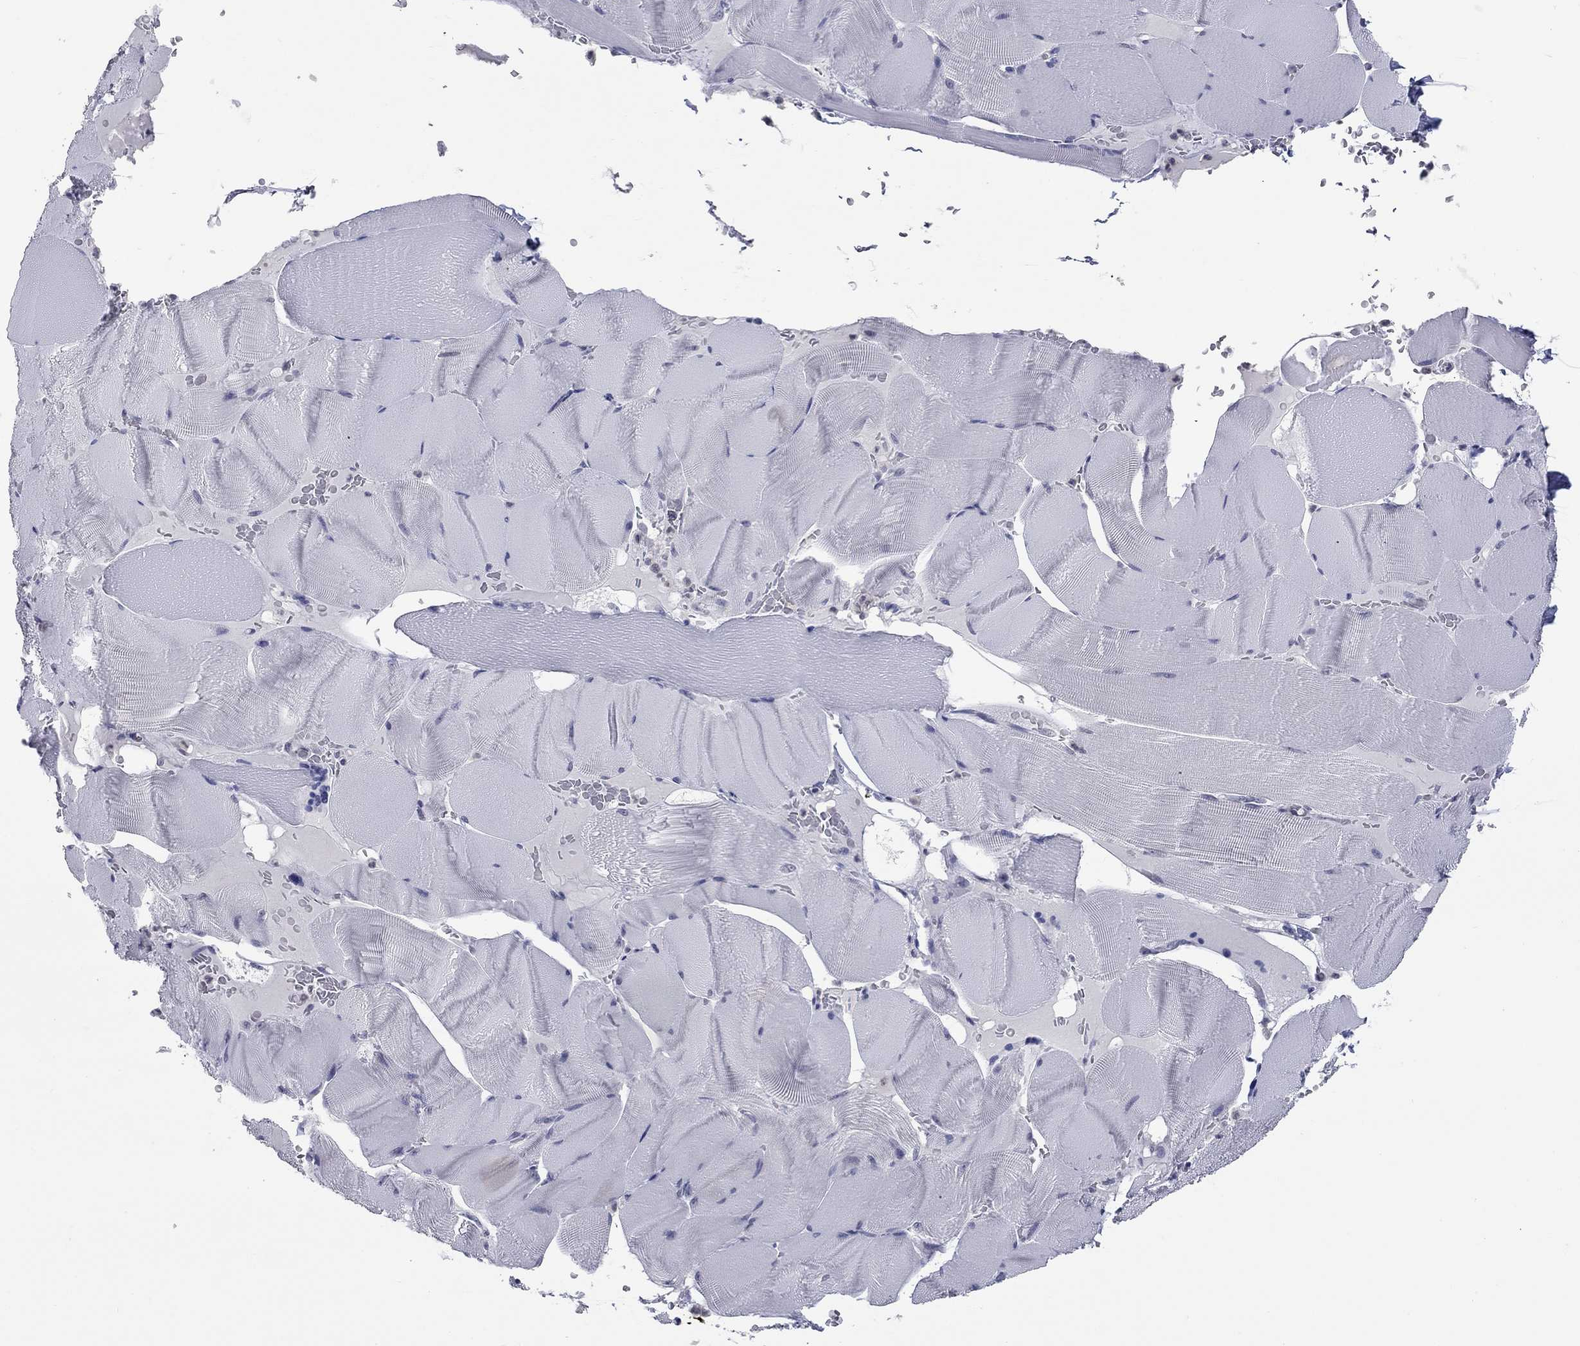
{"staining": {"intensity": "negative", "quantity": "none", "location": "none"}, "tissue": "skeletal muscle", "cell_type": "Myocytes", "image_type": "normal", "snomed": [{"axis": "morphology", "description": "Normal tissue, NOS"}, {"axis": "topography", "description": "Skeletal muscle"}], "caption": "Immunohistochemistry (IHC) image of unremarkable skeletal muscle stained for a protein (brown), which displays no staining in myocytes.", "gene": "SHOC2", "patient": {"sex": "male", "age": 56}}